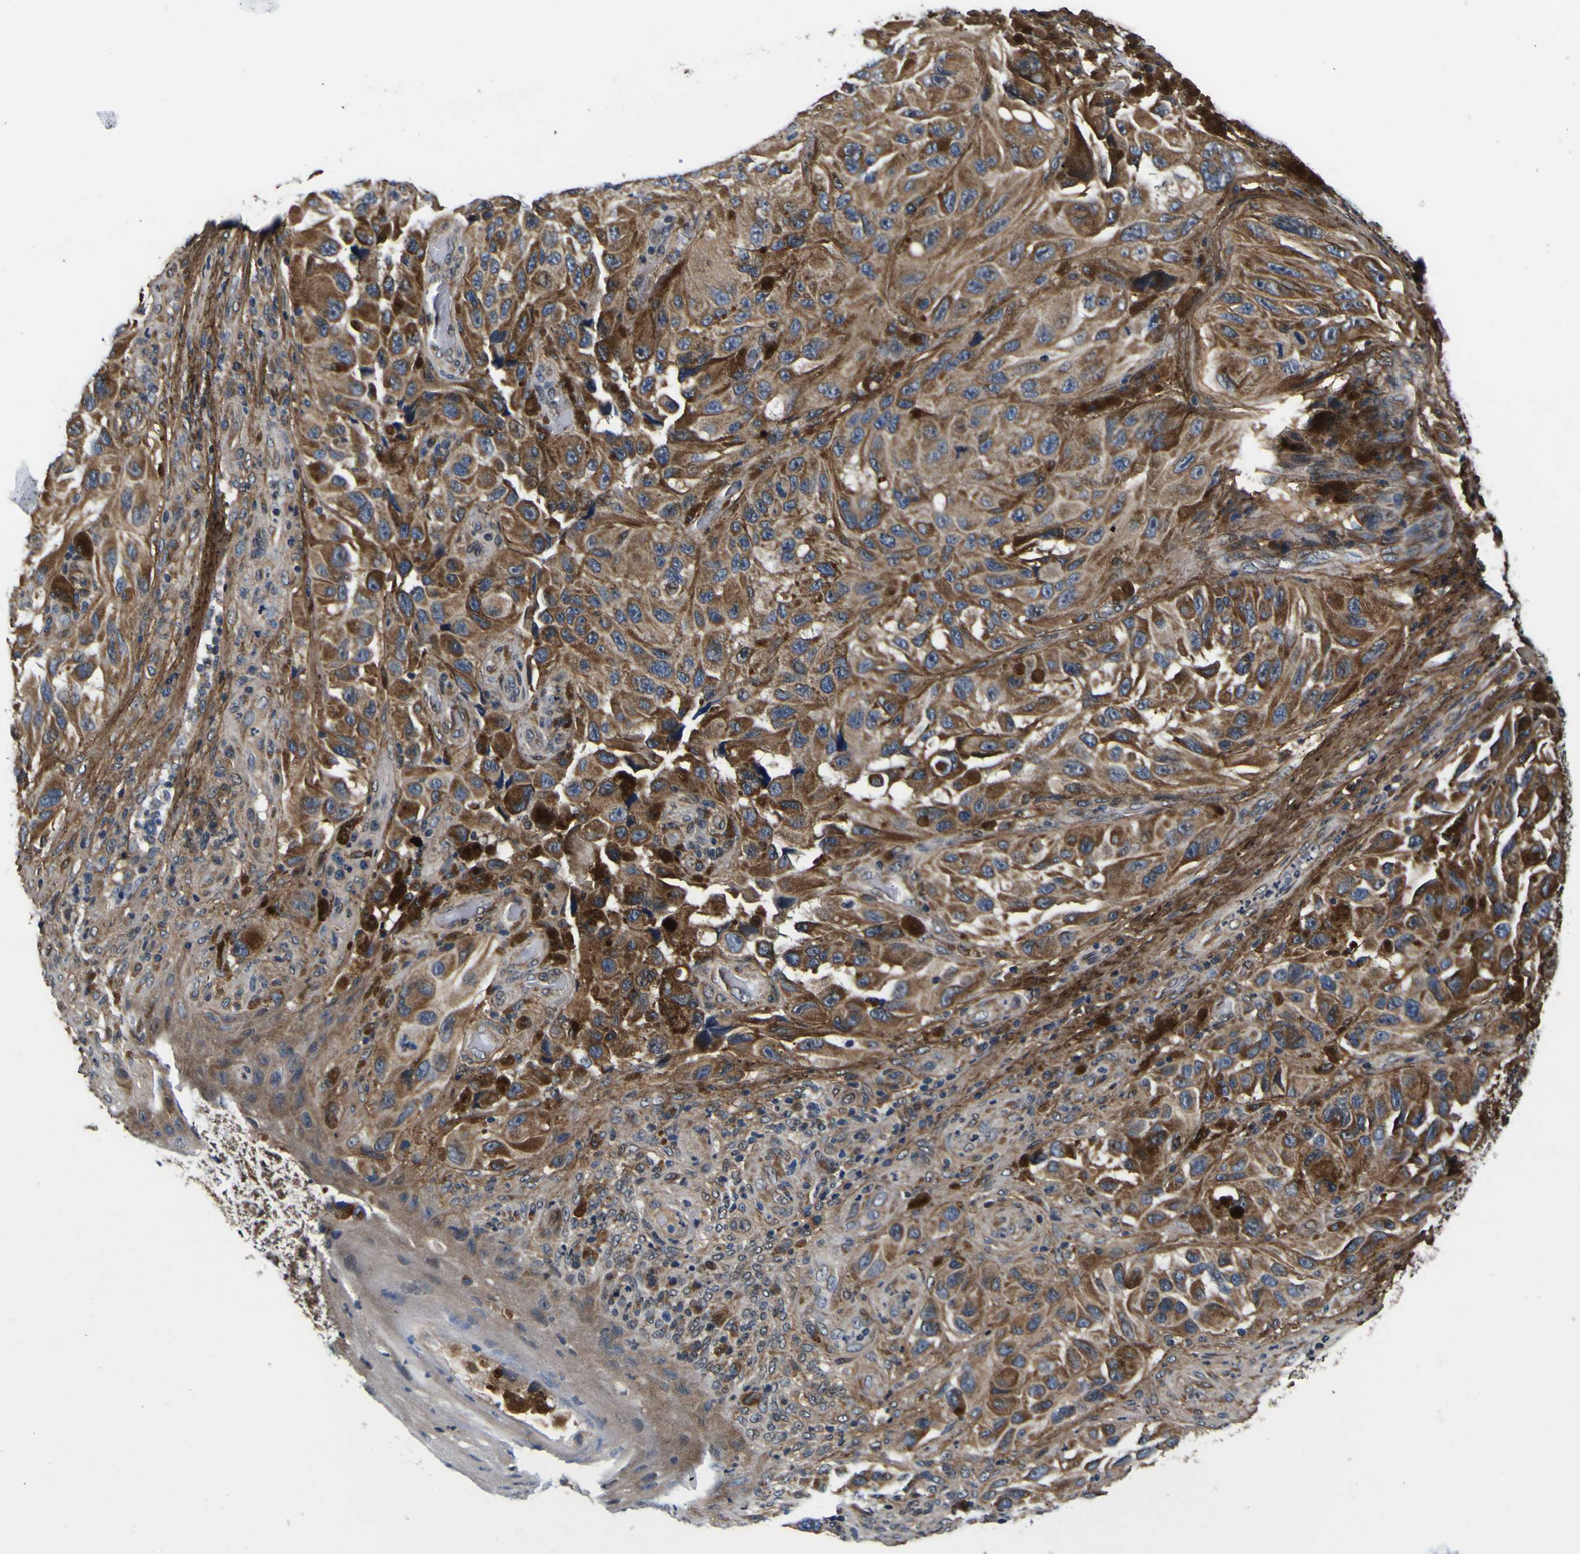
{"staining": {"intensity": "moderate", "quantity": ">75%", "location": "cytoplasmic/membranous"}, "tissue": "melanoma", "cell_type": "Tumor cells", "image_type": "cancer", "snomed": [{"axis": "morphology", "description": "Malignant melanoma, NOS"}, {"axis": "topography", "description": "Skin"}], "caption": "IHC image of neoplastic tissue: human melanoma stained using IHC reveals medium levels of moderate protein expression localized specifically in the cytoplasmic/membranous of tumor cells, appearing as a cytoplasmic/membranous brown color.", "gene": "POSTN", "patient": {"sex": "female", "age": 73}}